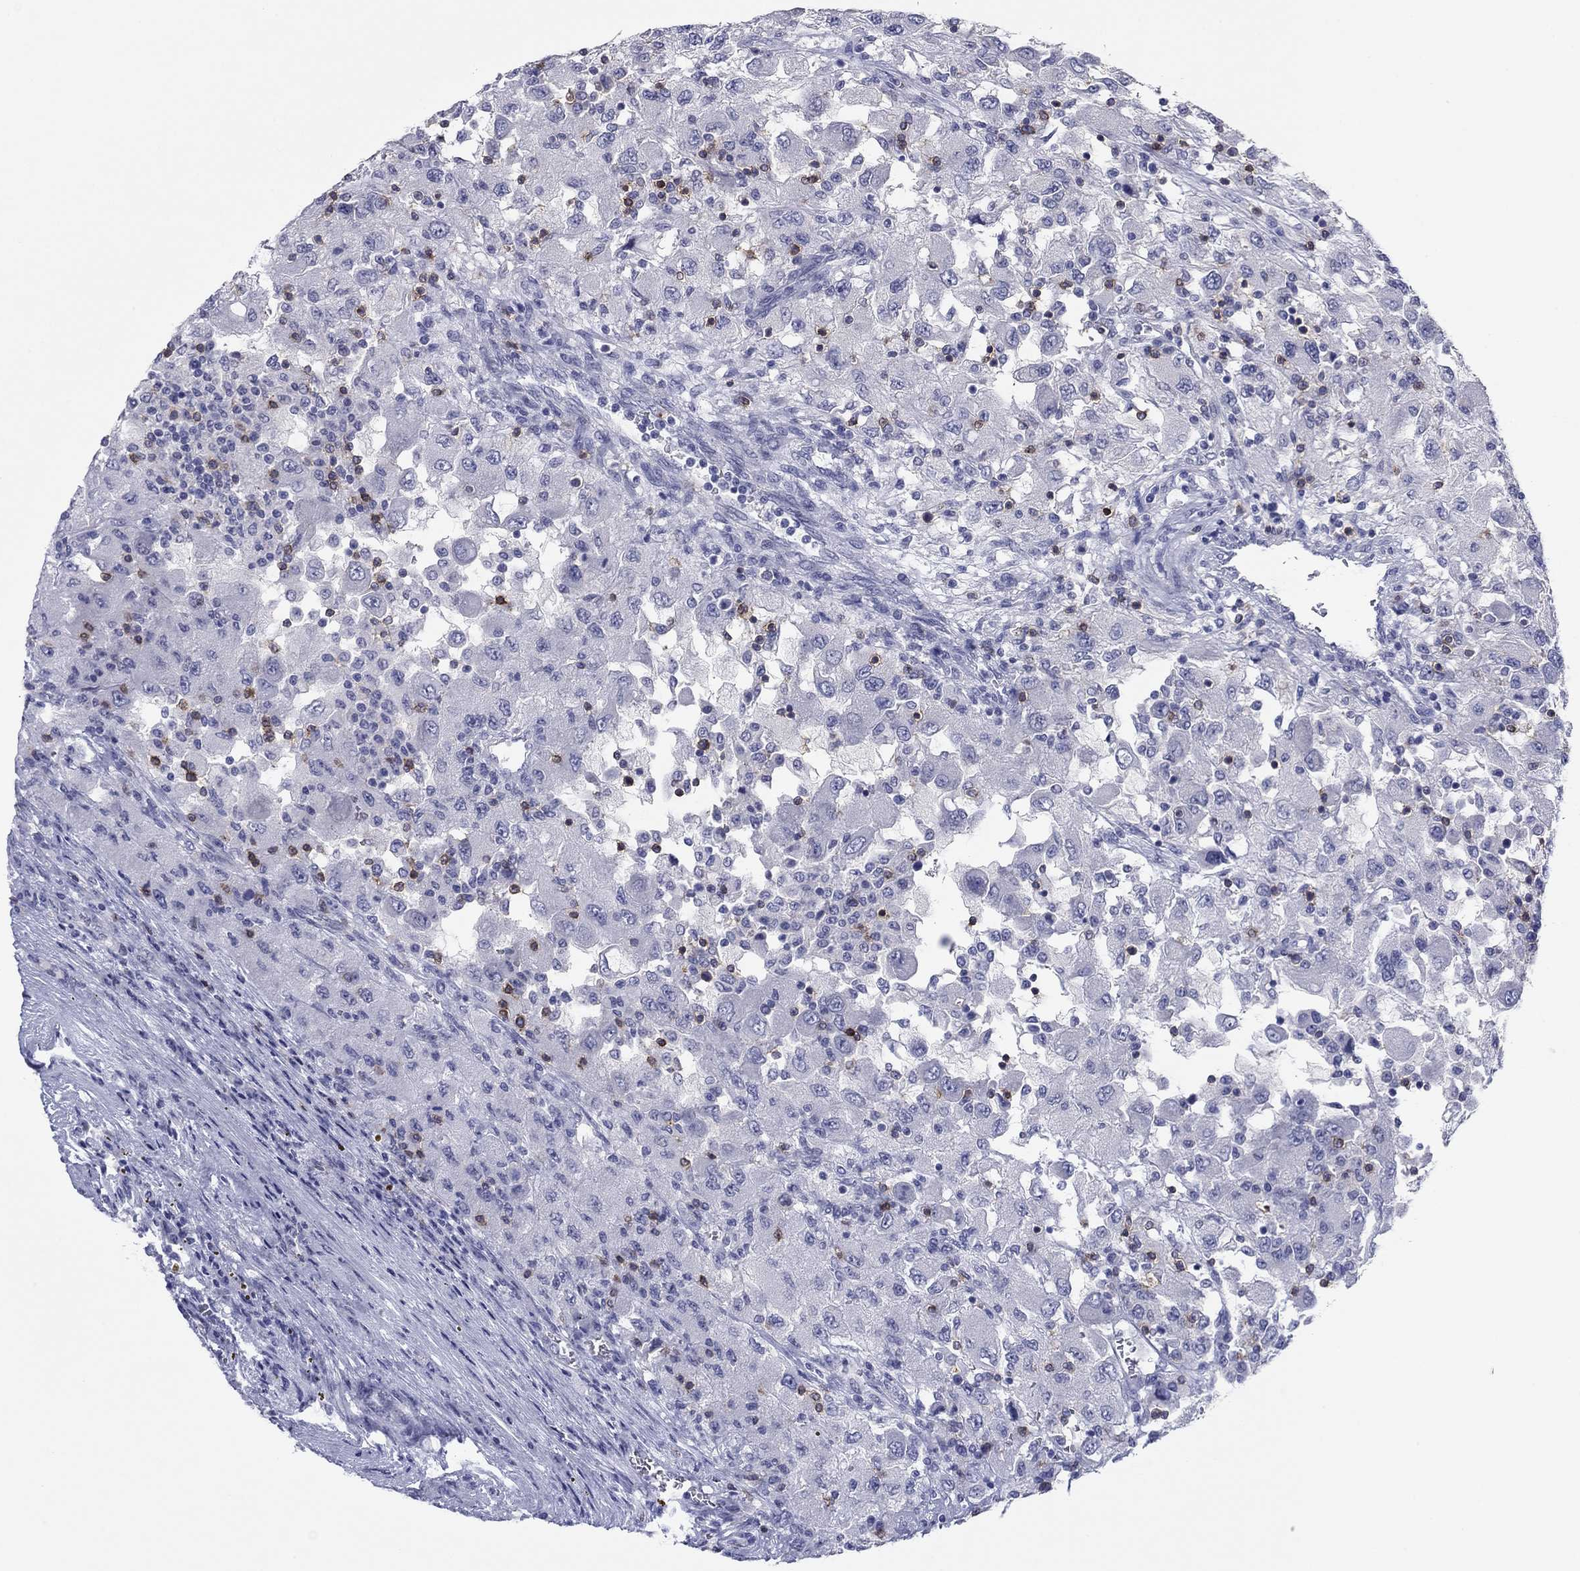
{"staining": {"intensity": "negative", "quantity": "none", "location": "none"}, "tissue": "renal cancer", "cell_type": "Tumor cells", "image_type": "cancer", "snomed": [{"axis": "morphology", "description": "Adenocarcinoma, NOS"}, {"axis": "topography", "description": "Kidney"}], "caption": "This histopathology image is of renal cancer stained with immunohistochemistry (IHC) to label a protein in brown with the nuclei are counter-stained blue. There is no staining in tumor cells.", "gene": "ITGAE", "patient": {"sex": "female", "age": 67}}